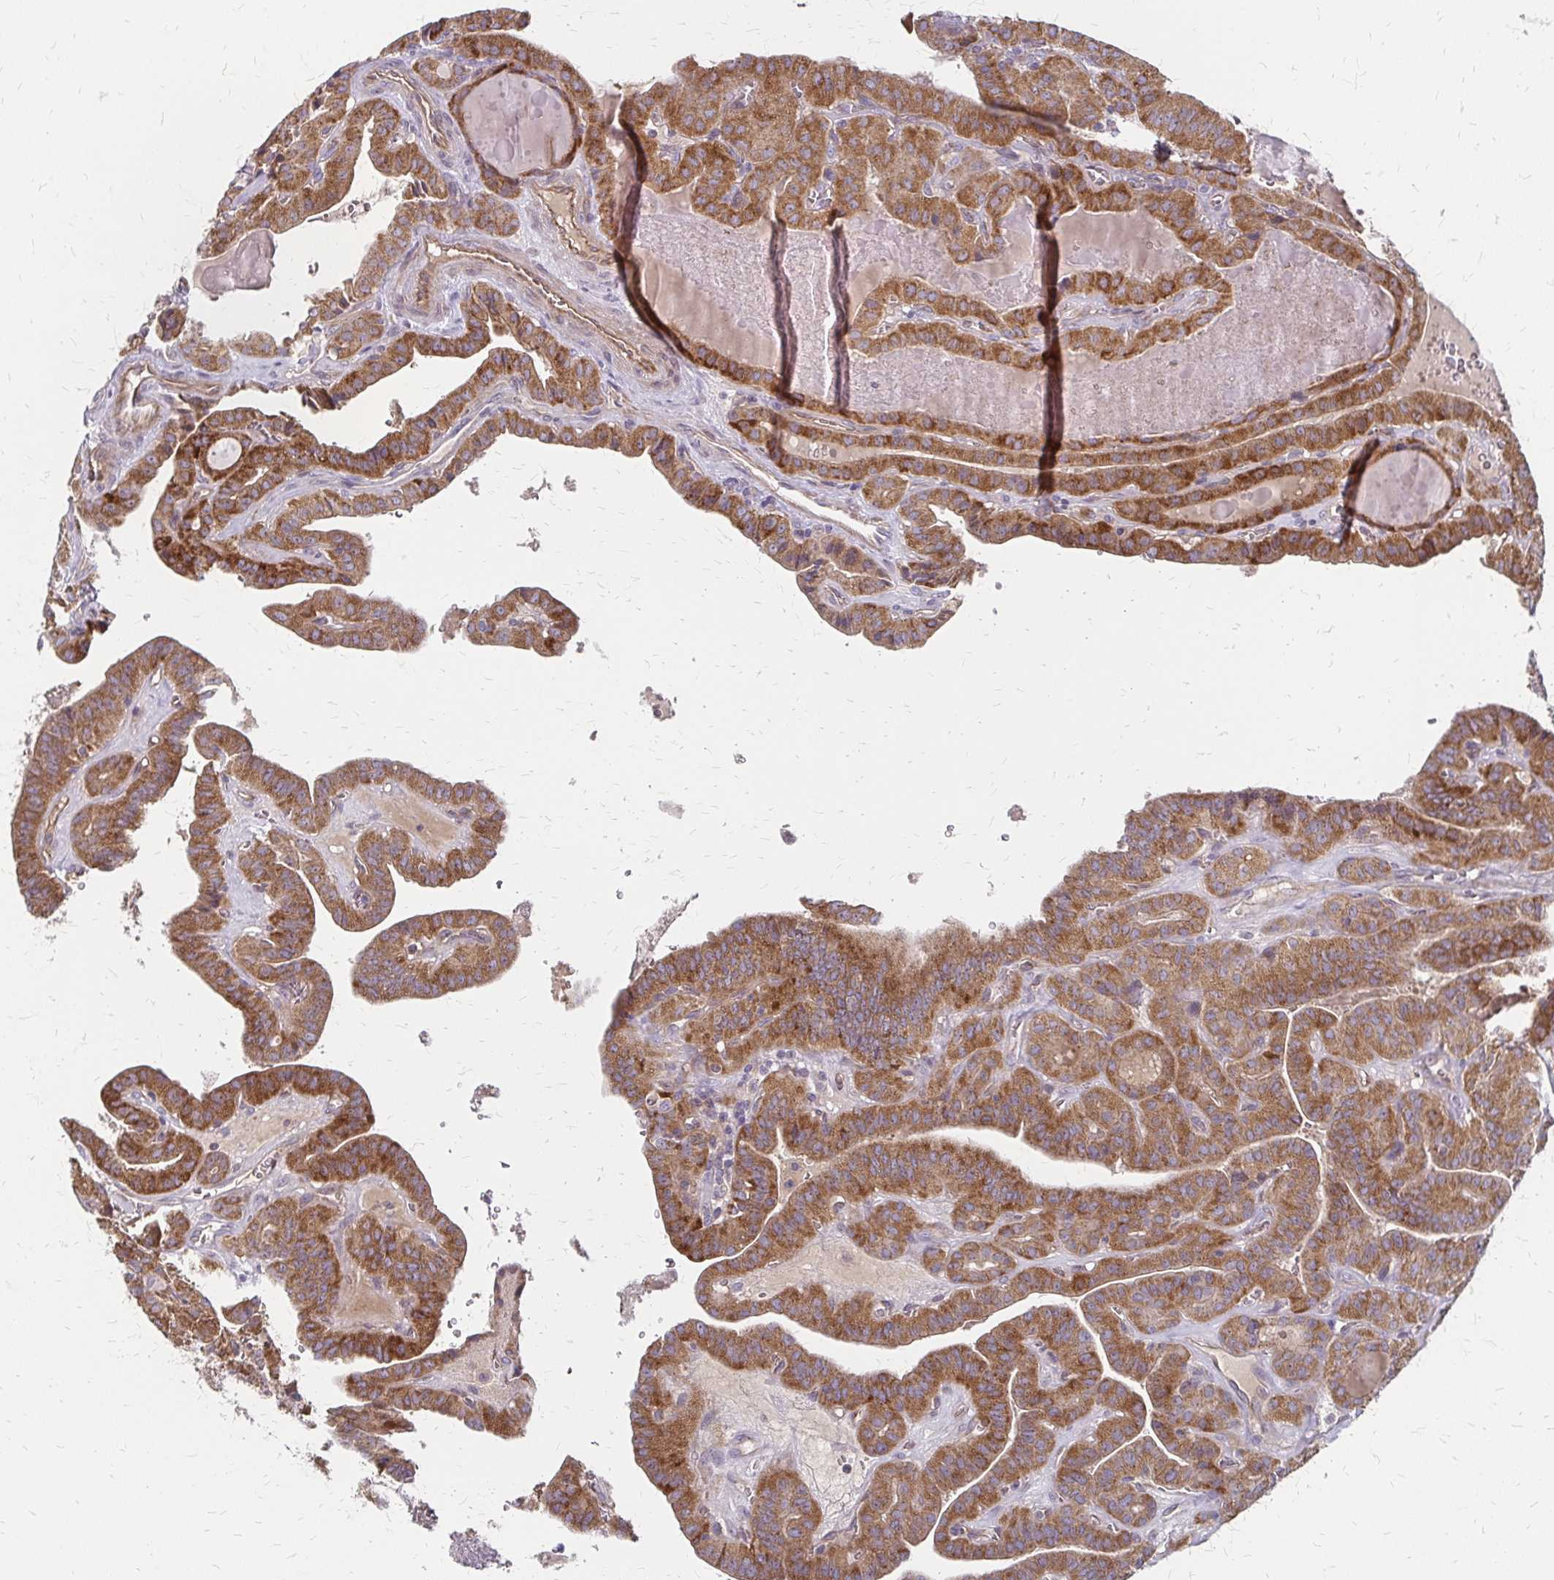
{"staining": {"intensity": "moderate", "quantity": ">75%", "location": "cytoplasmic/membranous"}, "tissue": "thyroid cancer", "cell_type": "Tumor cells", "image_type": "cancer", "snomed": [{"axis": "morphology", "description": "Papillary adenocarcinoma, NOS"}, {"axis": "topography", "description": "Thyroid gland"}], "caption": "Moderate cytoplasmic/membranous protein expression is present in about >75% of tumor cells in thyroid papillary adenocarcinoma.", "gene": "ZNF383", "patient": {"sex": "male", "age": 52}}